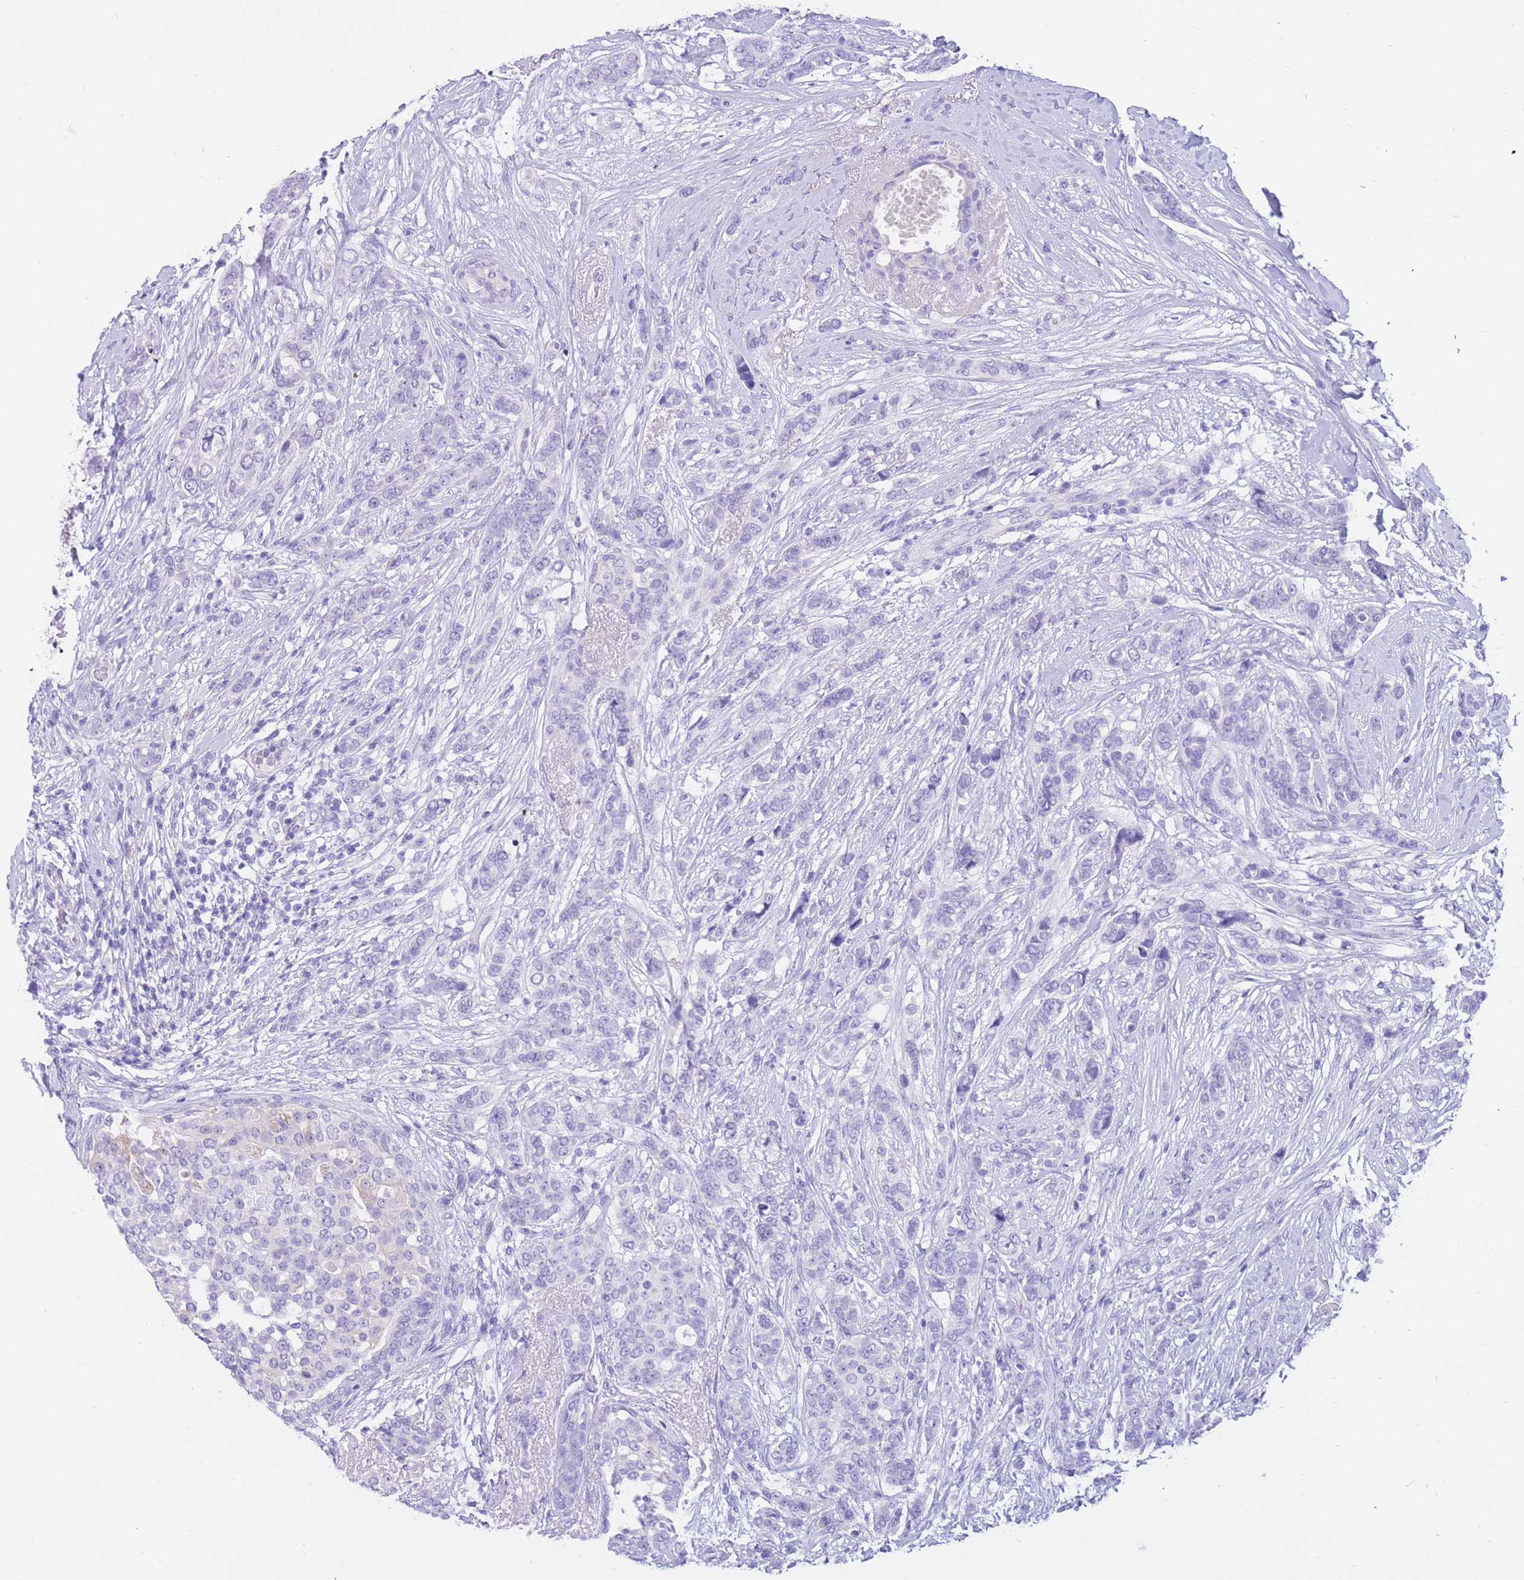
{"staining": {"intensity": "negative", "quantity": "none", "location": "none"}, "tissue": "breast cancer", "cell_type": "Tumor cells", "image_type": "cancer", "snomed": [{"axis": "morphology", "description": "Lobular carcinoma"}, {"axis": "topography", "description": "Breast"}], "caption": "Immunohistochemistry micrograph of neoplastic tissue: breast cancer stained with DAB shows no significant protein expression in tumor cells.", "gene": "SULT1A1", "patient": {"sex": "female", "age": 51}}